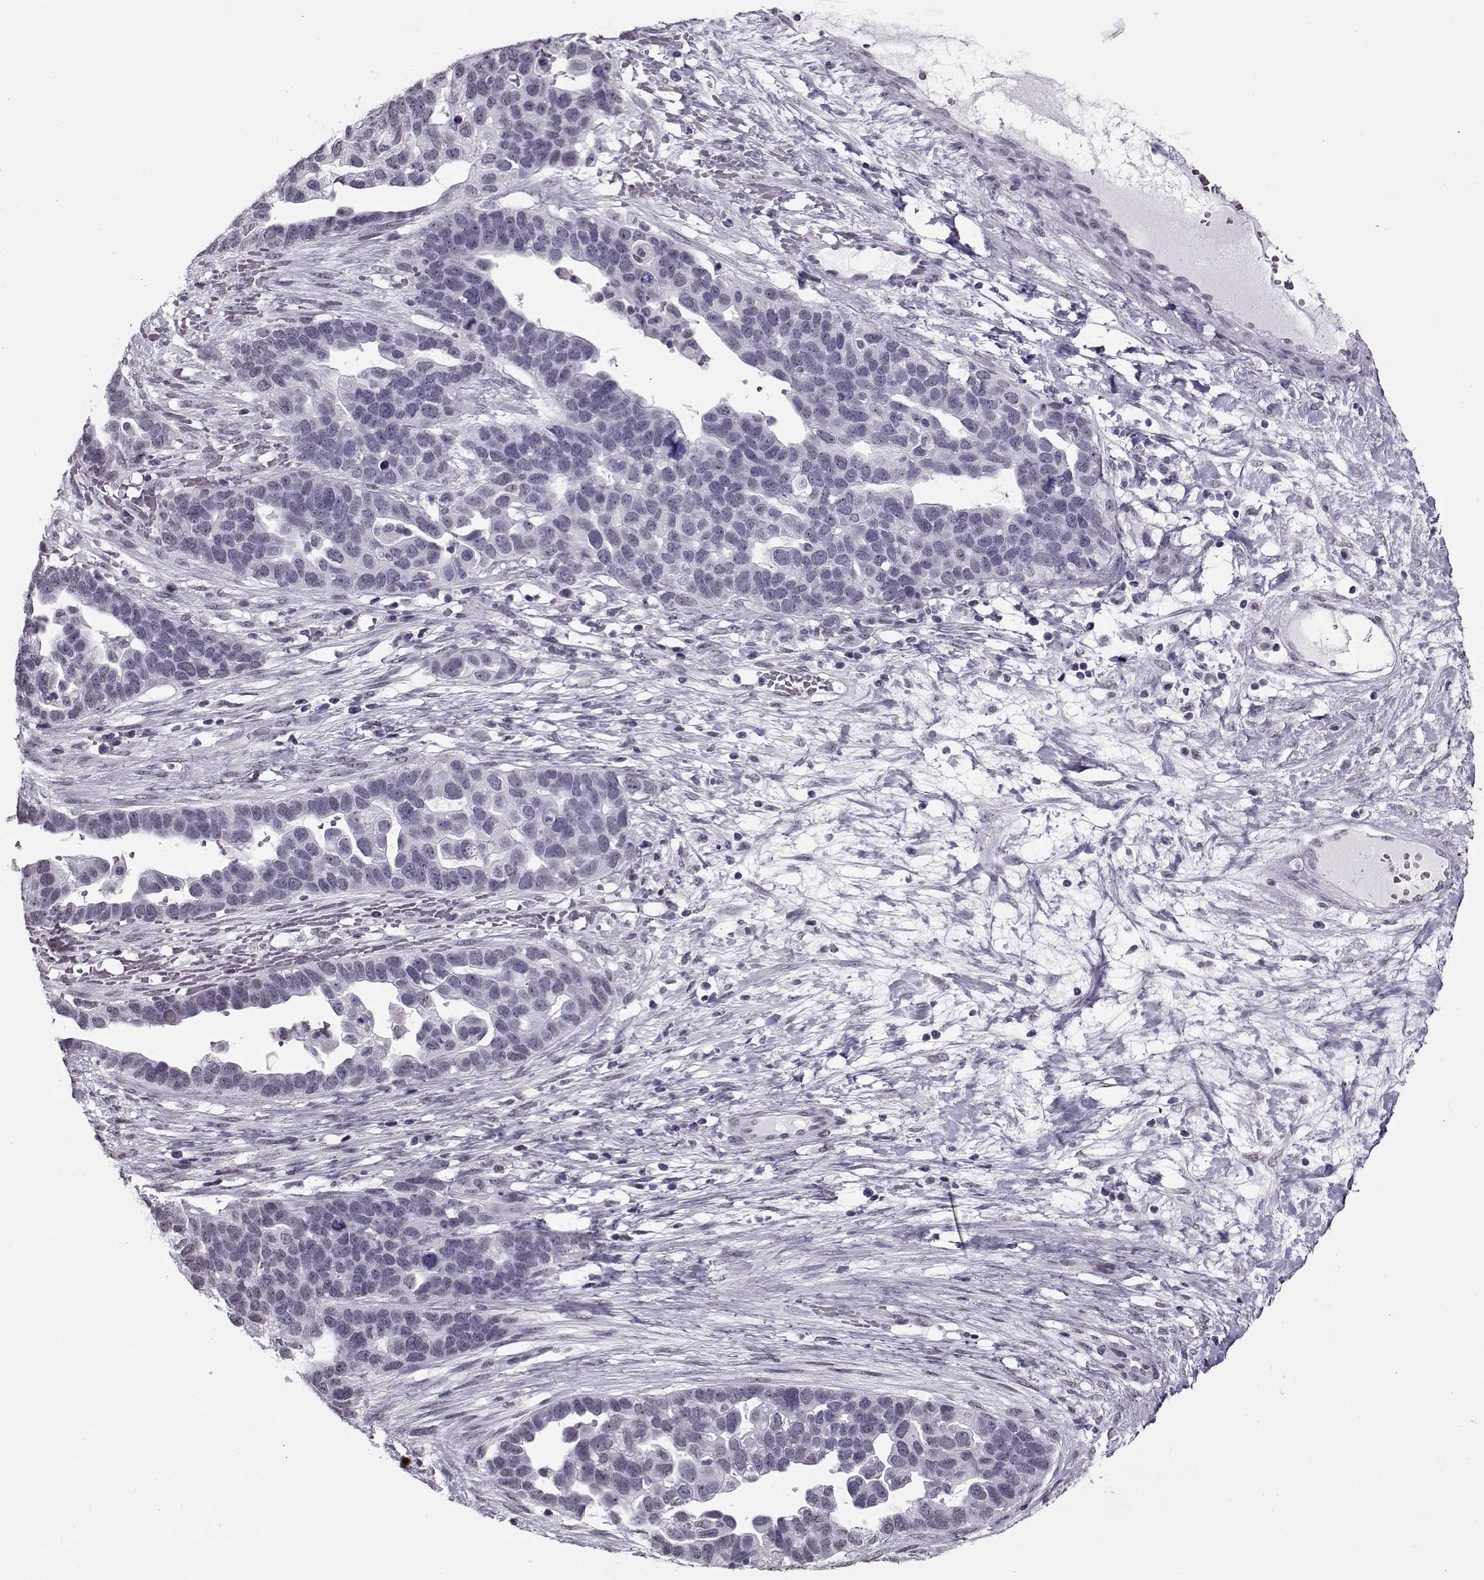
{"staining": {"intensity": "negative", "quantity": "none", "location": "none"}, "tissue": "ovarian cancer", "cell_type": "Tumor cells", "image_type": "cancer", "snomed": [{"axis": "morphology", "description": "Cystadenocarcinoma, serous, NOS"}, {"axis": "topography", "description": "Ovary"}], "caption": "IHC photomicrograph of human ovarian cancer (serous cystadenocarcinoma) stained for a protein (brown), which displays no expression in tumor cells. The staining is performed using DAB brown chromogen with nuclei counter-stained in using hematoxylin.", "gene": "PRMT8", "patient": {"sex": "female", "age": 54}}